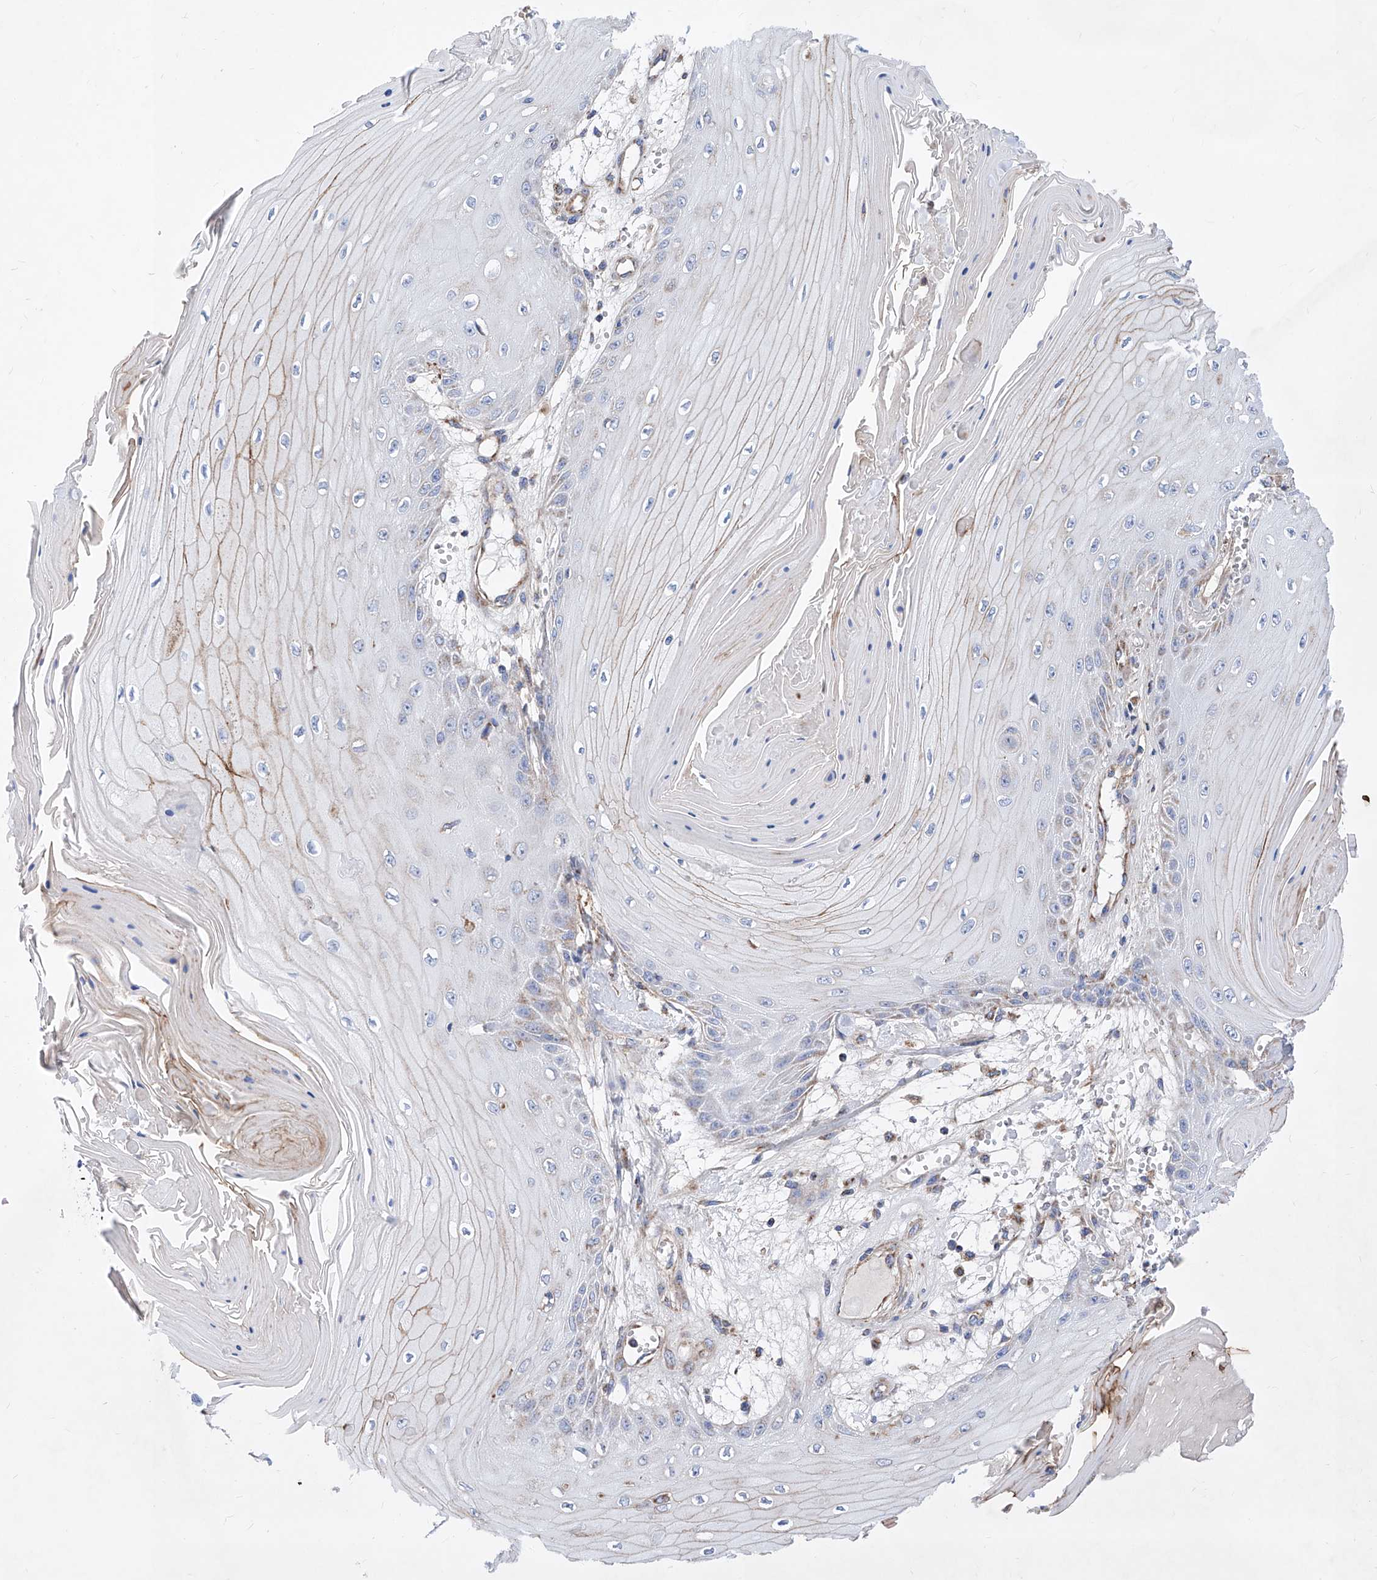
{"staining": {"intensity": "negative", "quantity": "none", "location": "none"}, "tissue": "skin cancer", "cell_type": "Tumor cells", "image_type": "cancer", "snomed": [{"axis": "morphology", "description": "Squamous cell carcinoma, NOS"}, {"axis": "topography", "description": "Skin"}], "caption": "Immunohistochemical staining of human skin cancer (squamous cell carcinoma) shows no significant positivity in tumor cells. (DAB (3,3'-diaminobenzidine) immunohistochemistry (IHC) visualized using brightfield microscopy, high magnification).", "gene": "HRNR", "patient": {"sex": "male", "age": 74}}